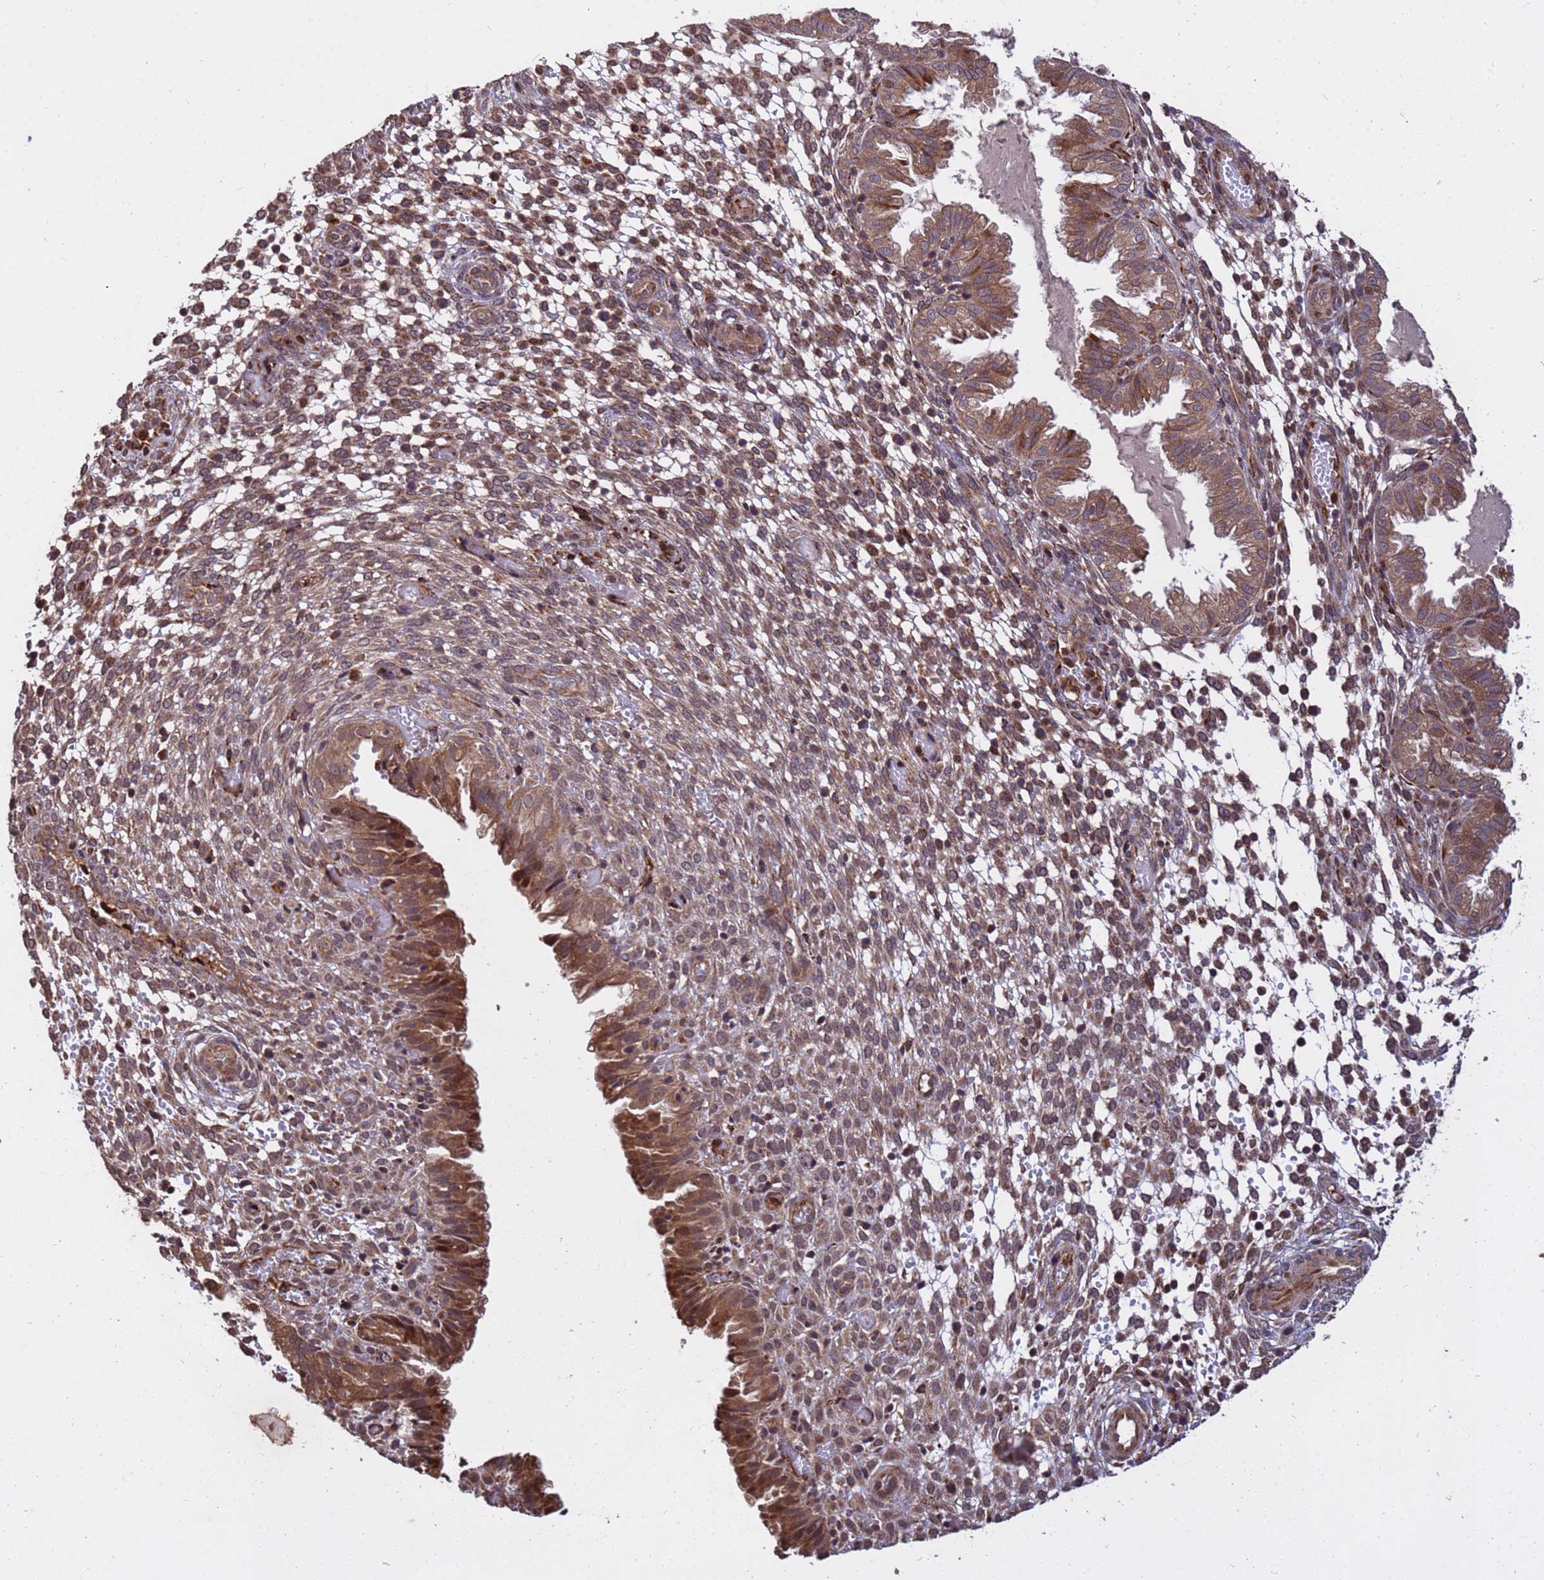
{"staining": {"intensity": "moderate", "quantity": "25%-75%", "location": "cytoplasmic/membranous"}, "tissue": "endometrium", "cell_type": "Cells in endometrial stroma", "image_type": "normal", "snomed": [{"axis": "morphology", "description": "Normal tissue, NOS"}, {"axis": "topography", "description": "Endometrium"}], "caption": "Endometrium stained with a brown dye demonstrates moderate cytoplasmic/membranous positive positivity in about 25%-75% of cells in endometrial stroma.", "gene": "ZNF619", "patient": {"sex": "female", "age": 33}}